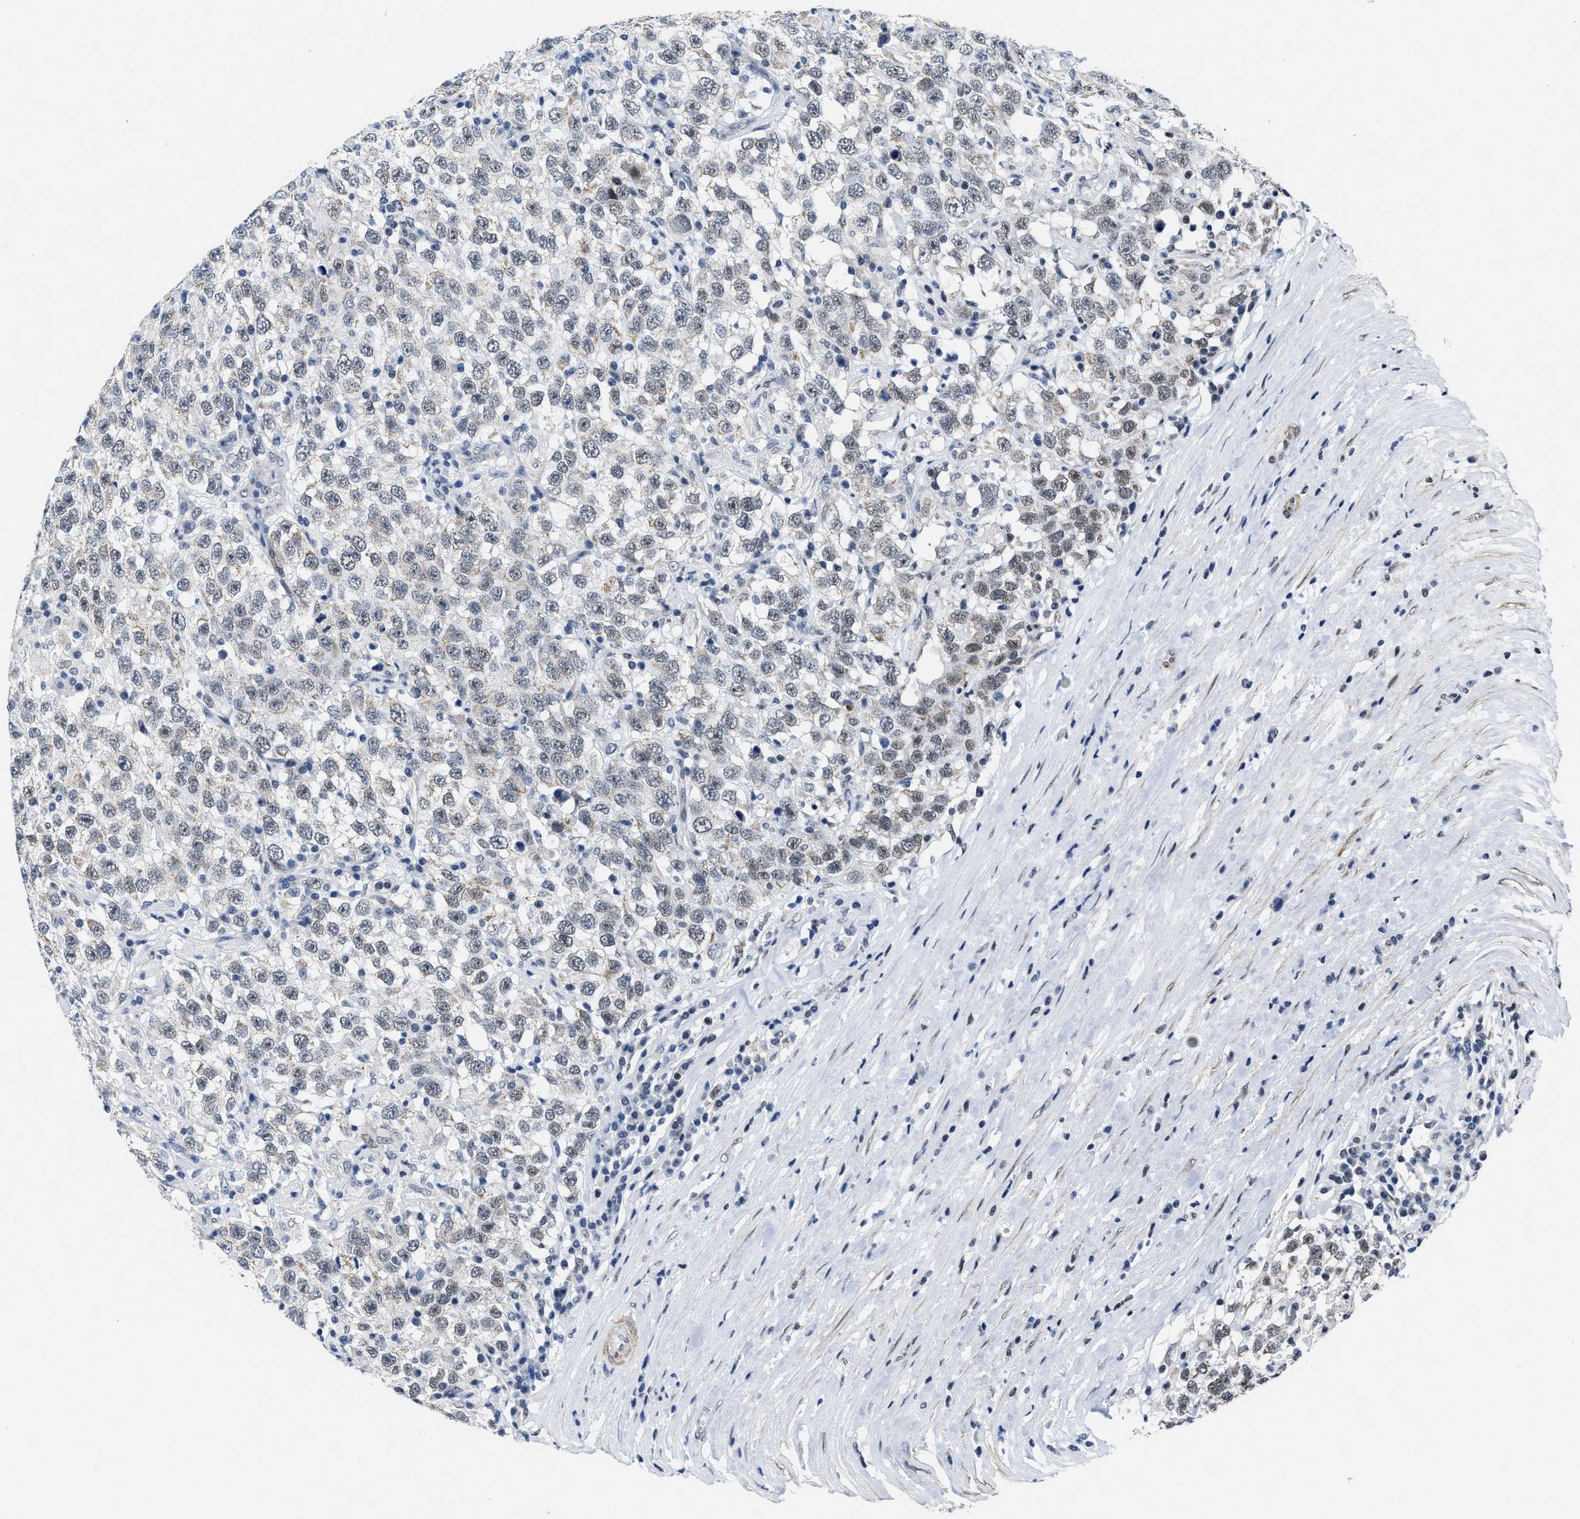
{"staining": {"intensity": "weak", "quantity": "<25%", "location": "cytoplasmic/membranous,nuclear"}, "tissue": "testis cancer", "cell_type": "Tumor cells", "image_type": "cancer", "snomed": [{"axis": "morphology", "description": "Seminoma, NOS"}, {"axis": "topography", "description": "Testis"}], "caption": "High power microscopy photomicrograph of an immunohistochemistry (IHC) image of seminoma (testis), revealing no significant staining in tumor cells.", "gene": "ID3", "patient": {"sex": "male", "age": 41}}